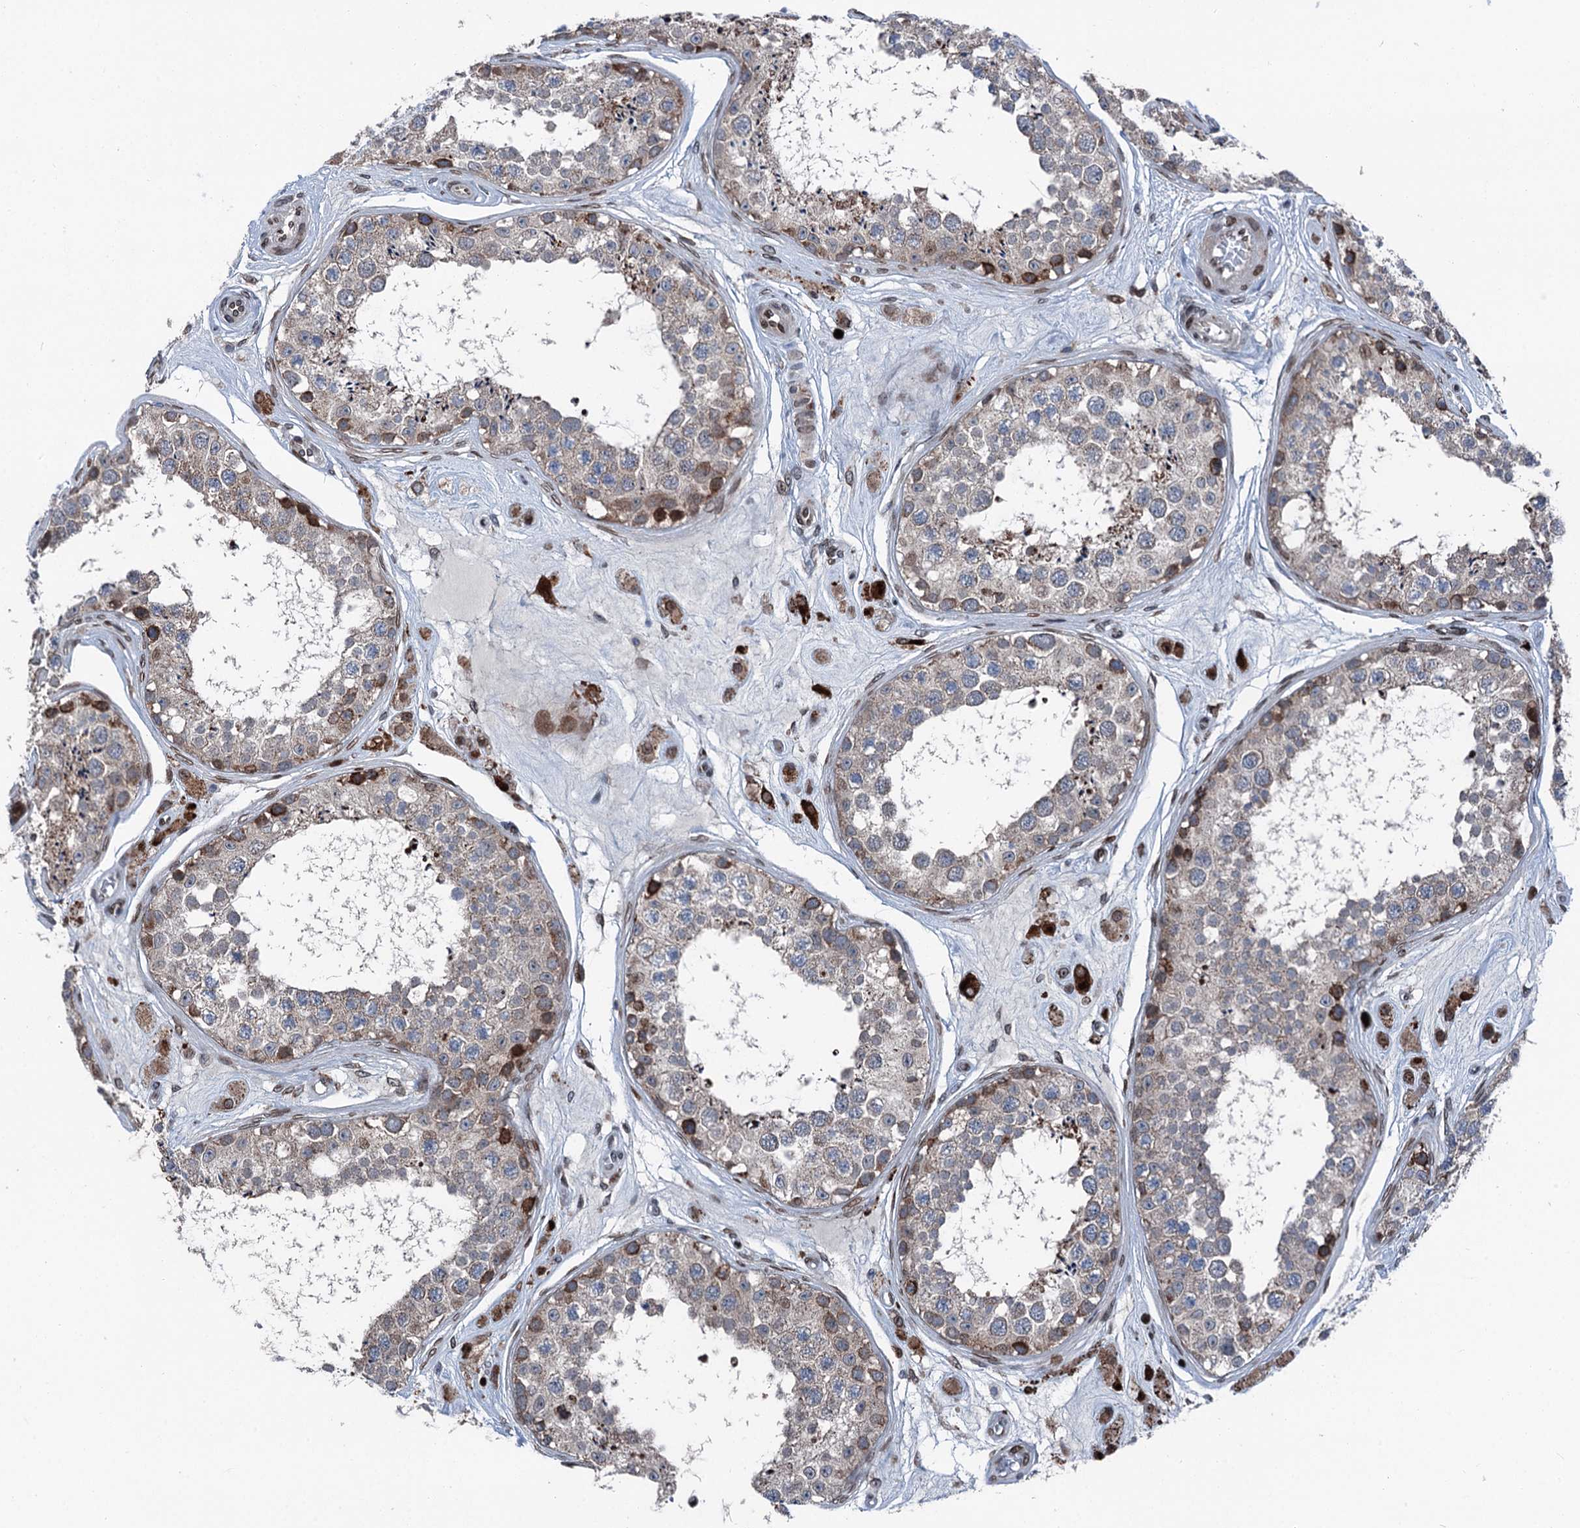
{"staining": {"intensity": "moderate", "quantity": ">75%", "location": "cytoplasmic/membranous"}, "tissue": "testis", "cell_type": "Cells in seminiferous ducts", "image_type": "normal", "snomed": [{"axis": "morphology", "description": "Normal tissue, NOS"}, {"axis": "topography", "description": "Testis"}], "caption": "IHC (DAB) staining of benign testis exhibits moderate cytoplasmic/membranous protein staining in about >75% of cells in seminiferous ducts.", "gene": "MRPL14", "patient": {"sex": "male", "age": 25}}